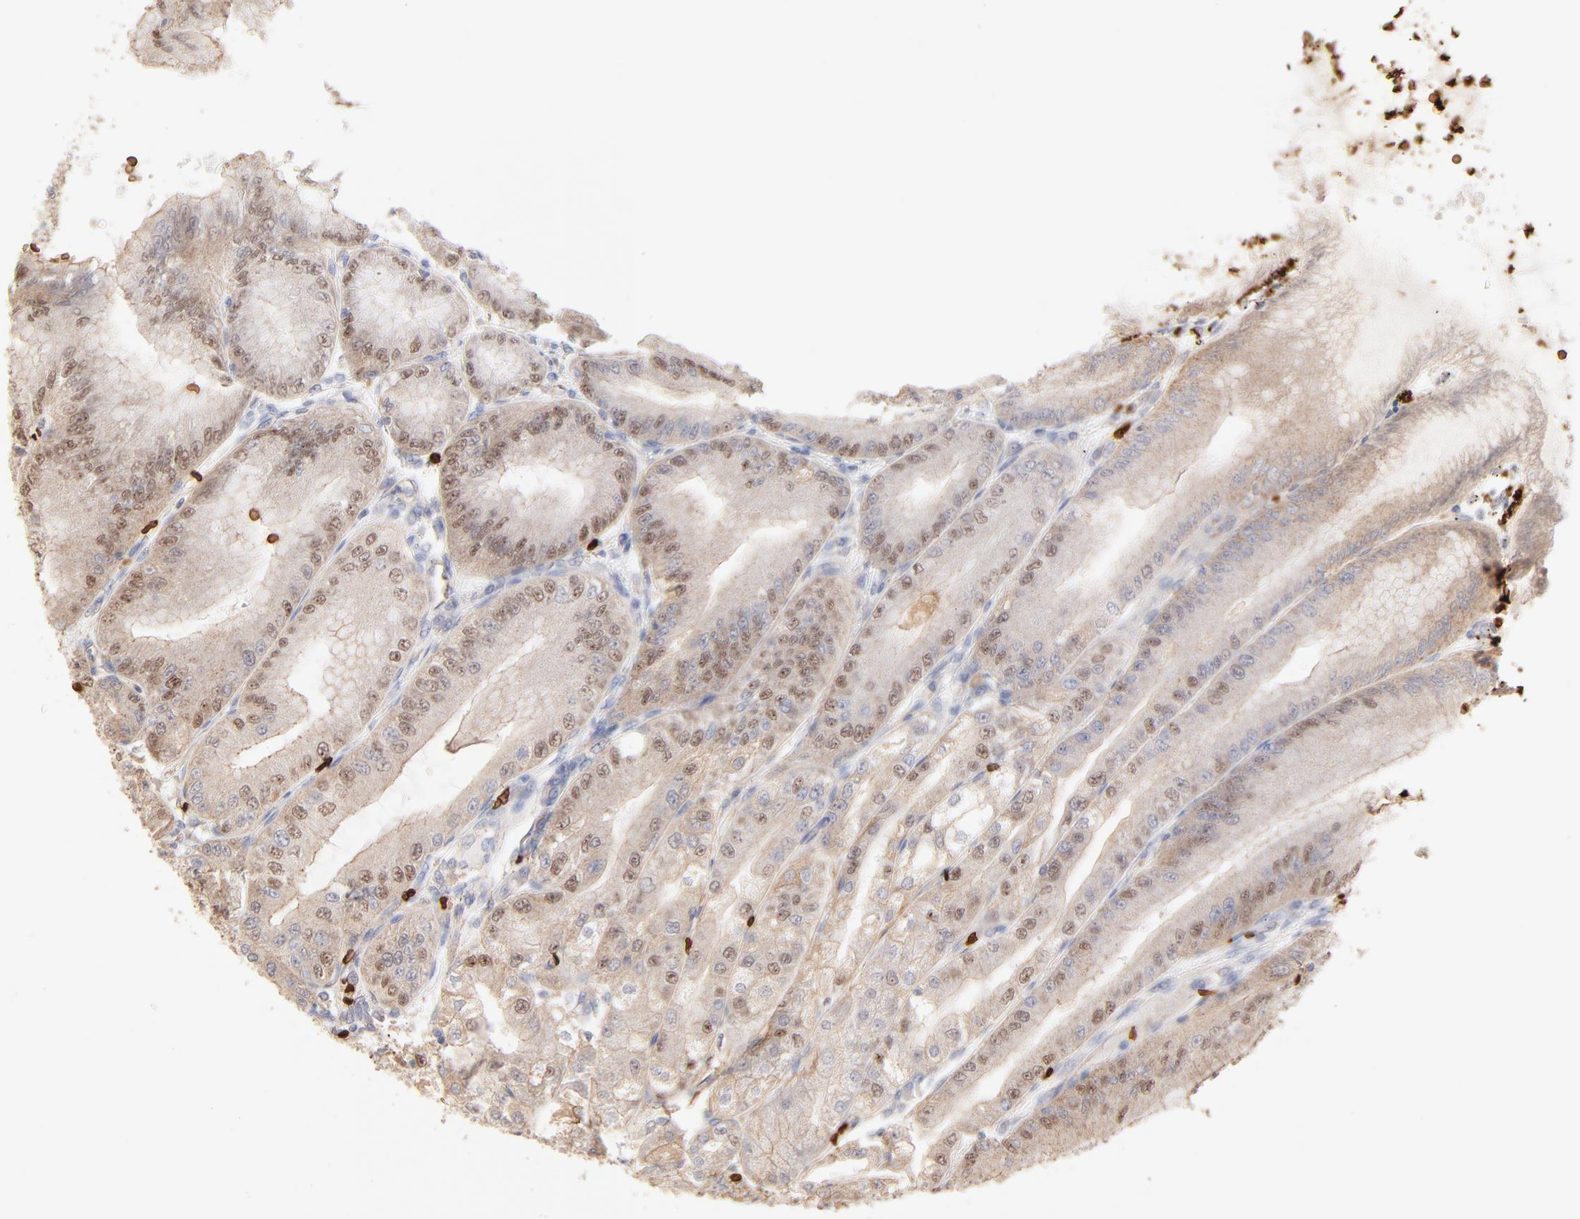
{"staining": {"intensity": "moderate", "quantity": "25%-75%", "location": "cytoplasmic/membranous,nuclear"}, "tissue": "stomach", "cell_type": "Glandular cells", "image_type": "normal", "snomed": [{"axis": "morphology", "description": "Normal tissue, NOS"}, {"axis": "topography", "description": "Stomach, lower"}], "caption": "Immunohistochemistry (DAB) staining of normal human stomach displays moderate cytoplasmic/membranous,nuclear protein expression in about 25%-75% of glandular cells.", "gene": "SPTB", "patient": {"sex": "male", "age": 71}}